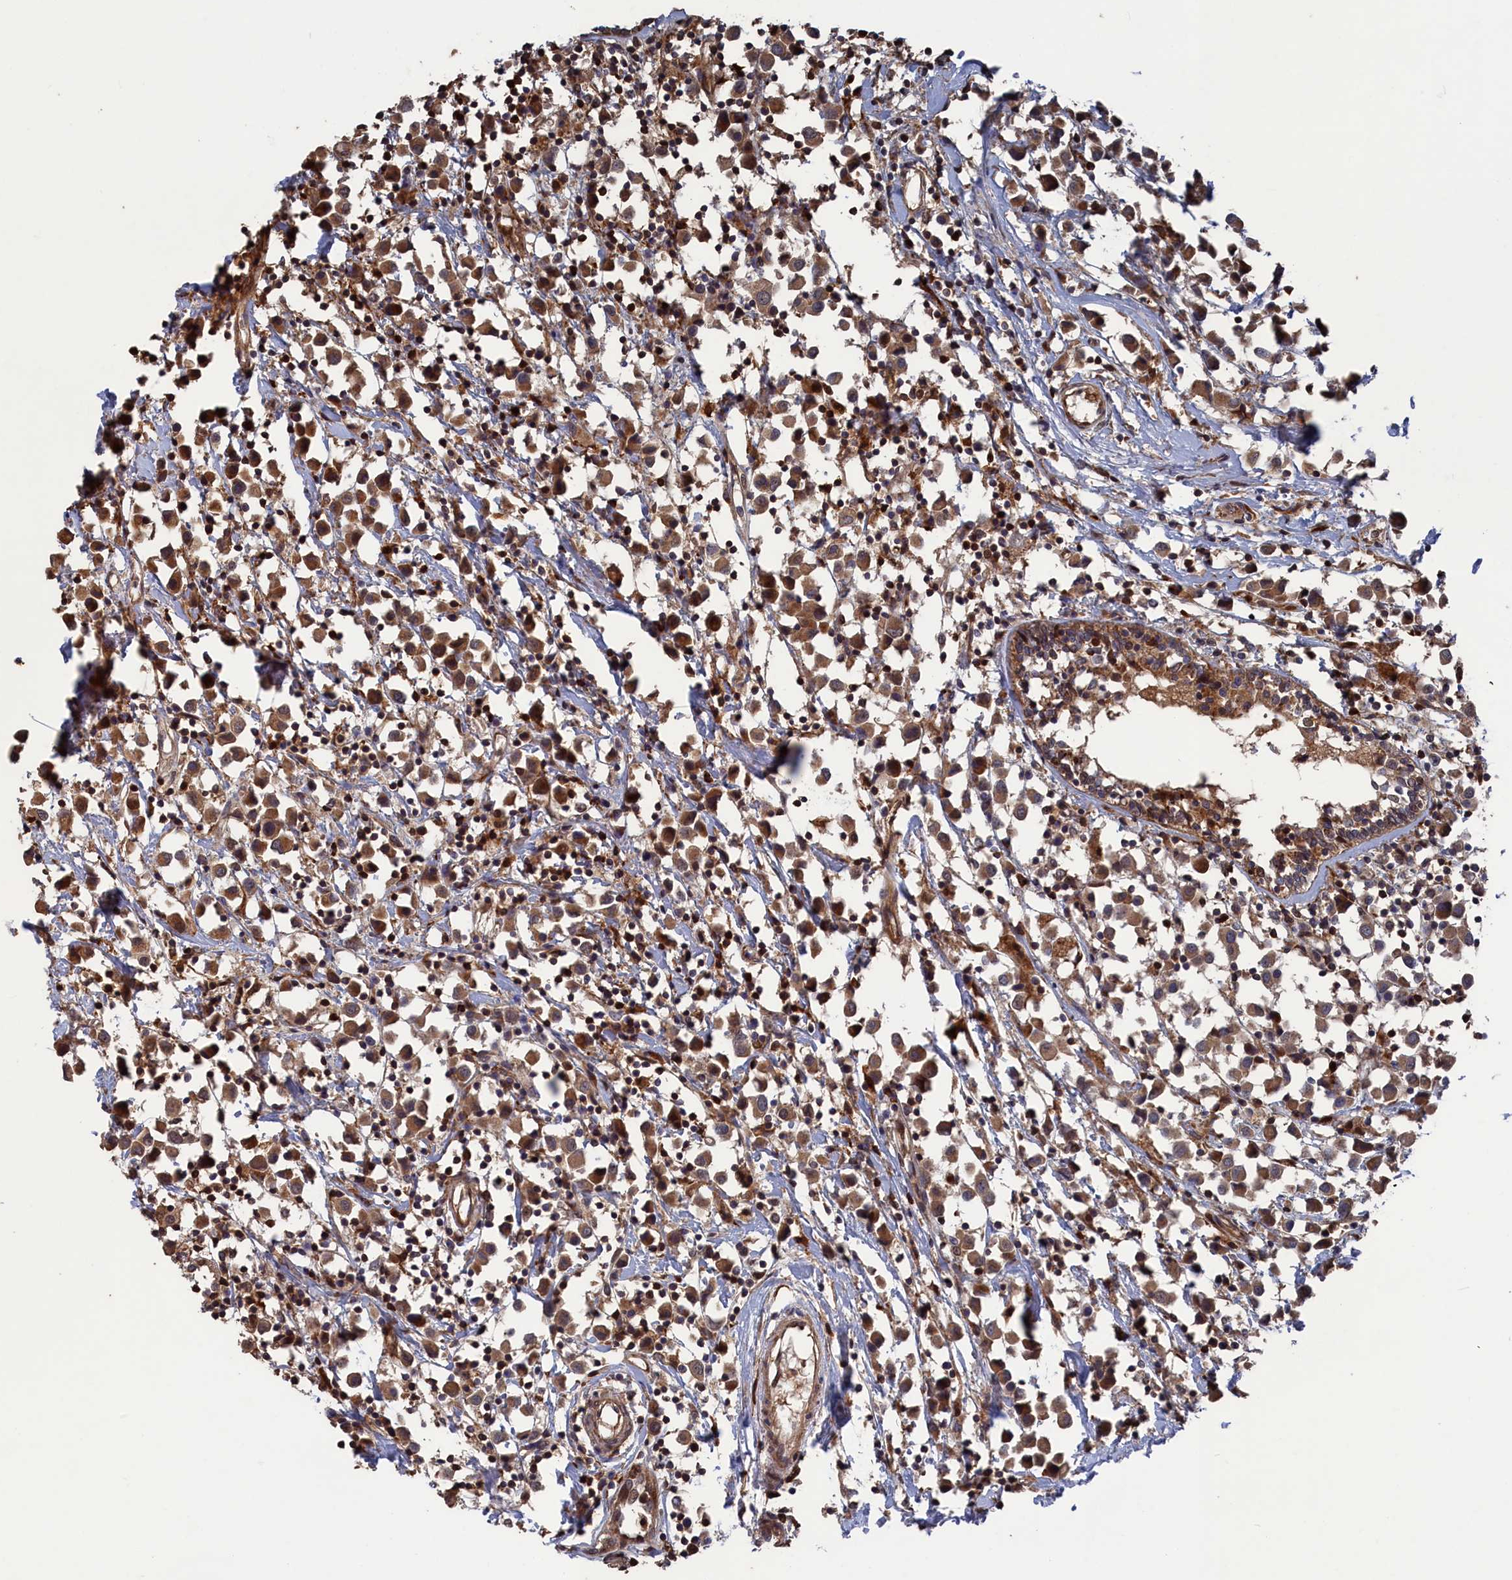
{"staining": {"intensity": "moderate", "quantity": ">75%", "location": "cytoplasmic/membranous,nuclear"}, "tissue": "breast cancer", "cell_type": "Tumor cells", "image_type": "cancer", "snomed": [{"axis": "morphology", "description": "Duct carcinoma"}, {"axis": "topography", "description": "Breast"}], "caption": "Intraductal carcinoma (breast) stained with DAB IHC displays medium levels of moderate cytoplasmic/membranous and nuclear staining in about >75% of tumor cells.", "gene": "PLA2G15", "patient": {"sex": "female", "age": 61}}